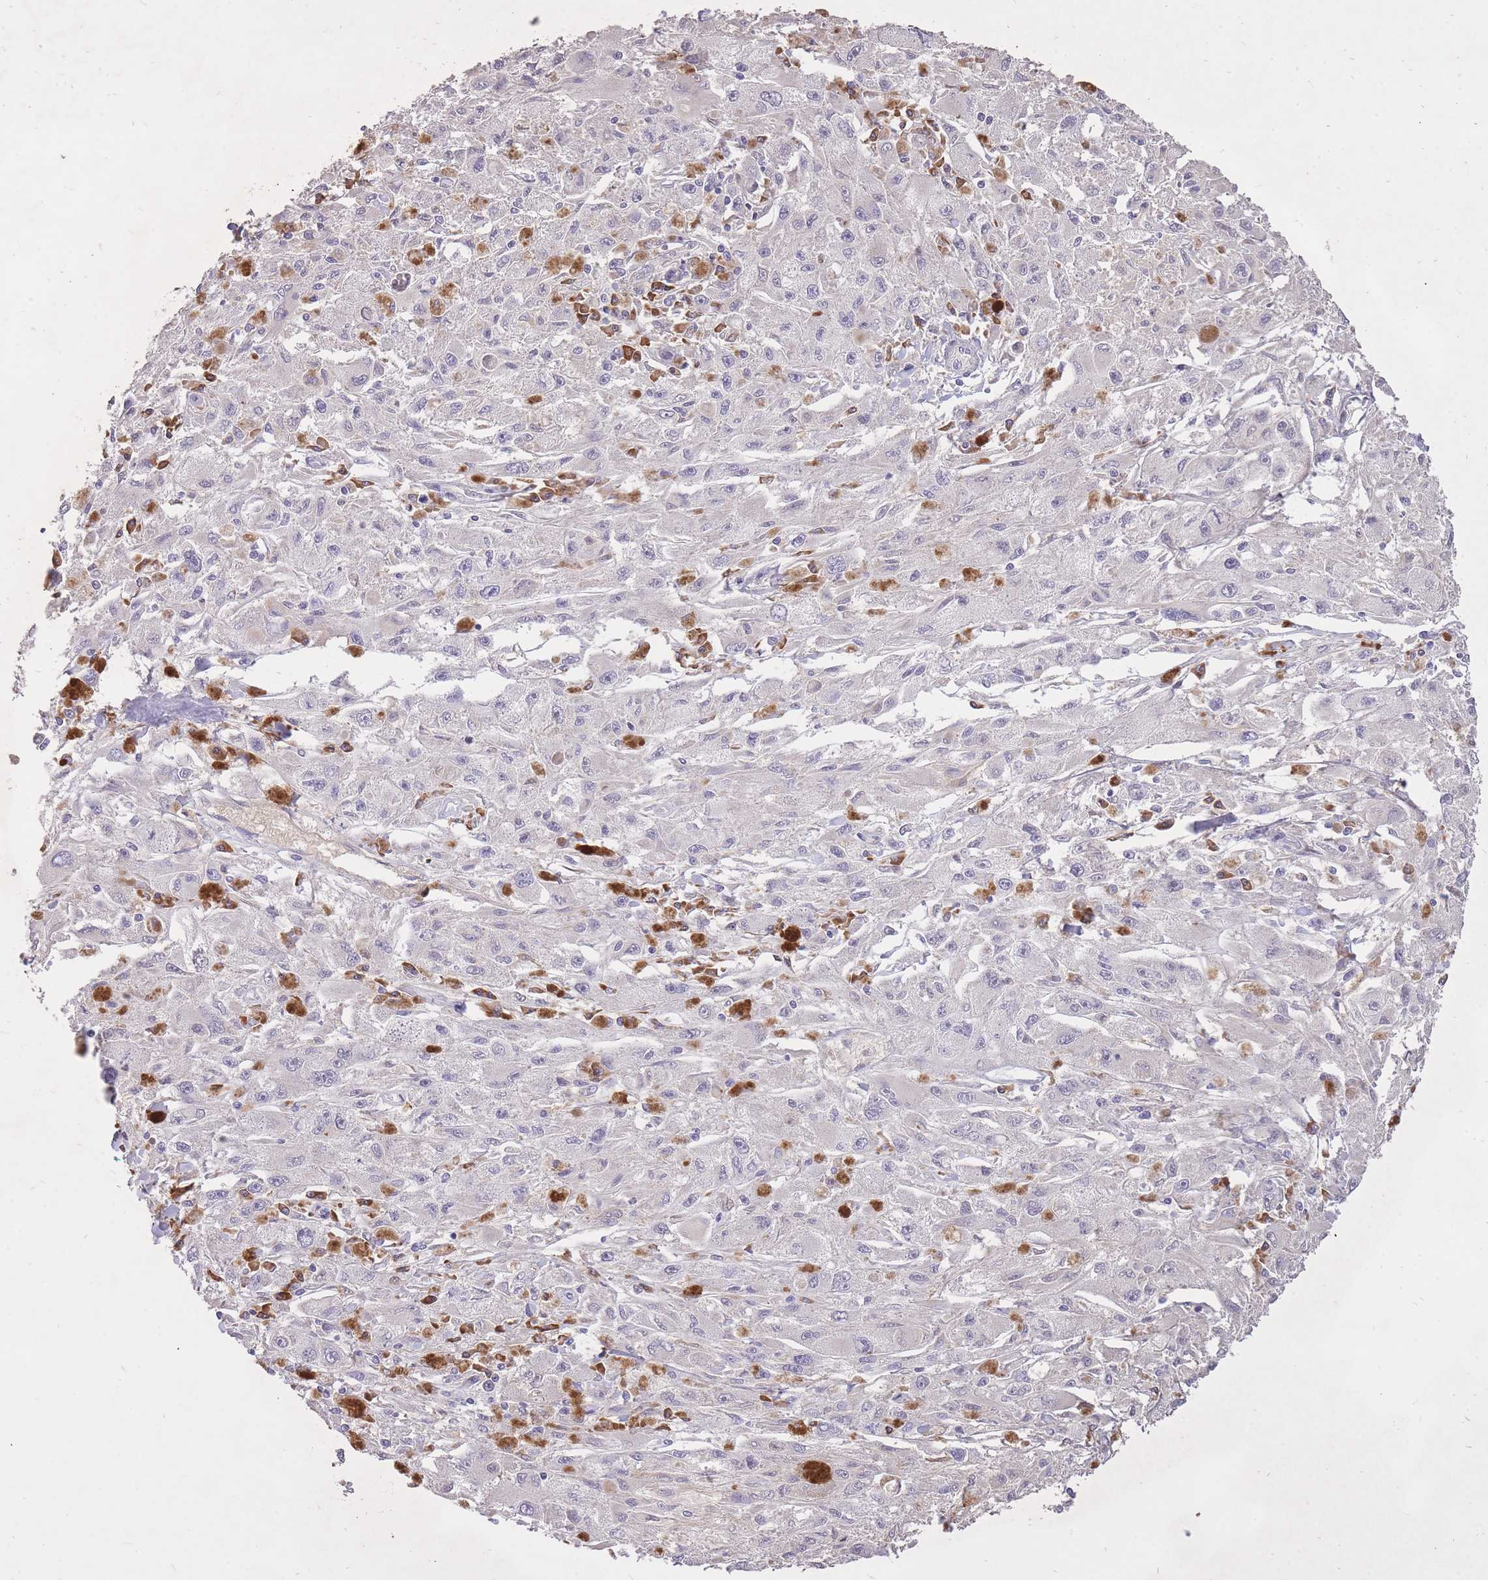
{"staining": {"intensity": "negative", "quantity": "none", "location": "none"}, "tissue": "melanoma", "cell_type": "Tumor cells", "image_type": "cancer", "snomed": [{"axis": "morphology", "description": "Malignant melanoma, Metastatic site"}, {"axis": "topography", "description": "Skin"}], "caption": "A photomicrograph of malignant melanoma (metastatic site) stained for a protein reveals no brown staining in tumor cells.", "gene": "FRG2C", "patient": {"sex": "male", "age": 53}}